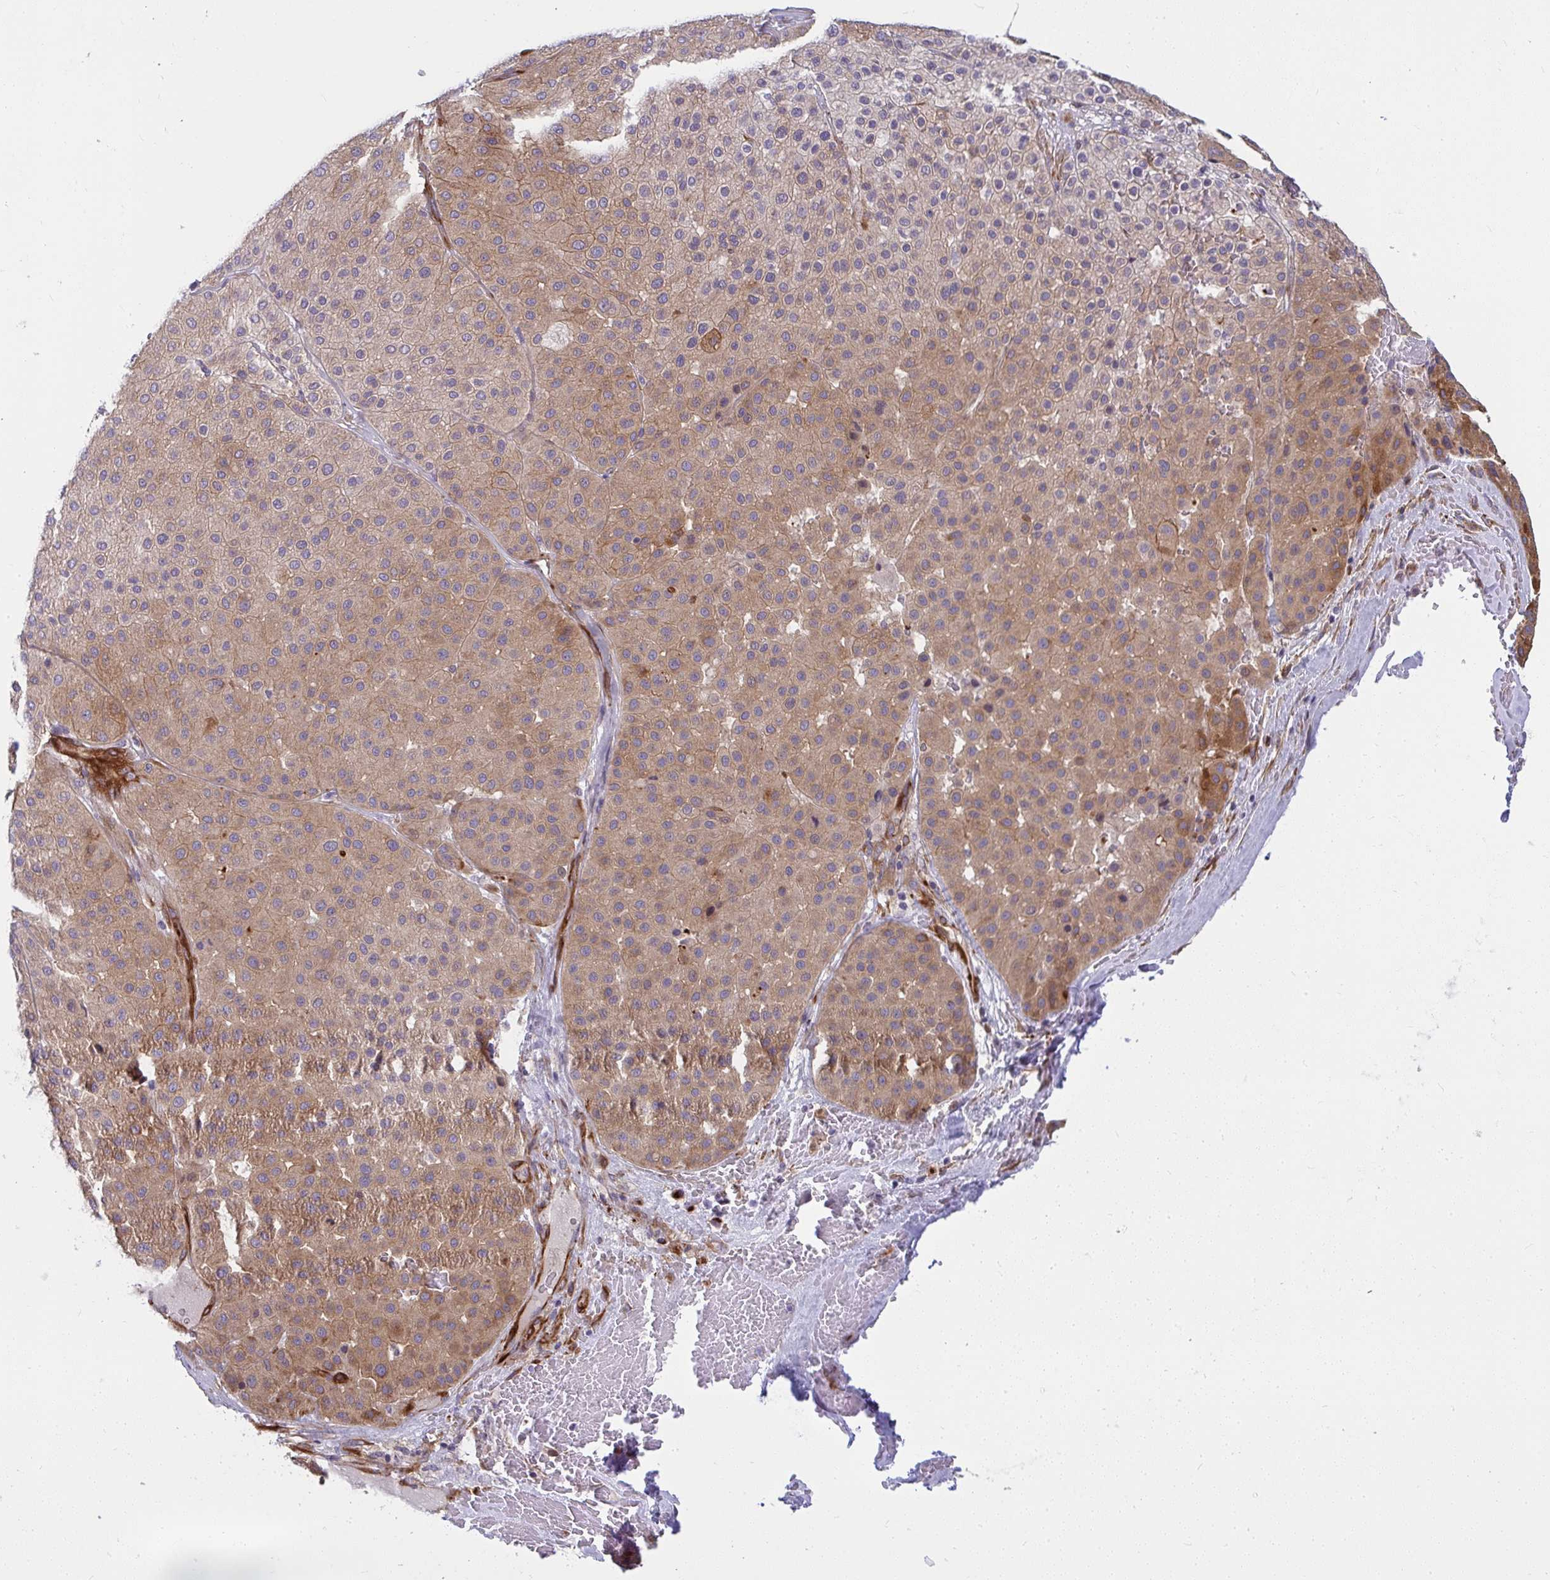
{"staining": {"intensity": "moderate", "quantity": ">75%", "location": "cytoplasmic/membranous"}, "tissue": "melanoma", "cell_type": "Tumor cells", "image_type": "cancer", "snomed": [{"axis": "morphology", "description": "Malignant melanoma, Metastatic site"}, {"axis": "topography", "description": "Smooth muscle"}], "caption": "An immunohistochemistry (IHC) photomicrograph of neoplastic tissue is shown. Protein staining in brown shows moderate cytoplasmic/membranous positivity in melanoma within tumor cells. (Stains: DAB (3,3'-diaminobenzidine) in brown, nuclei in blue, Microscopy: brightfield microscopy at high magnification).", "gene": "IFIT3", "patient": {"sex": "male", "age": 41}}